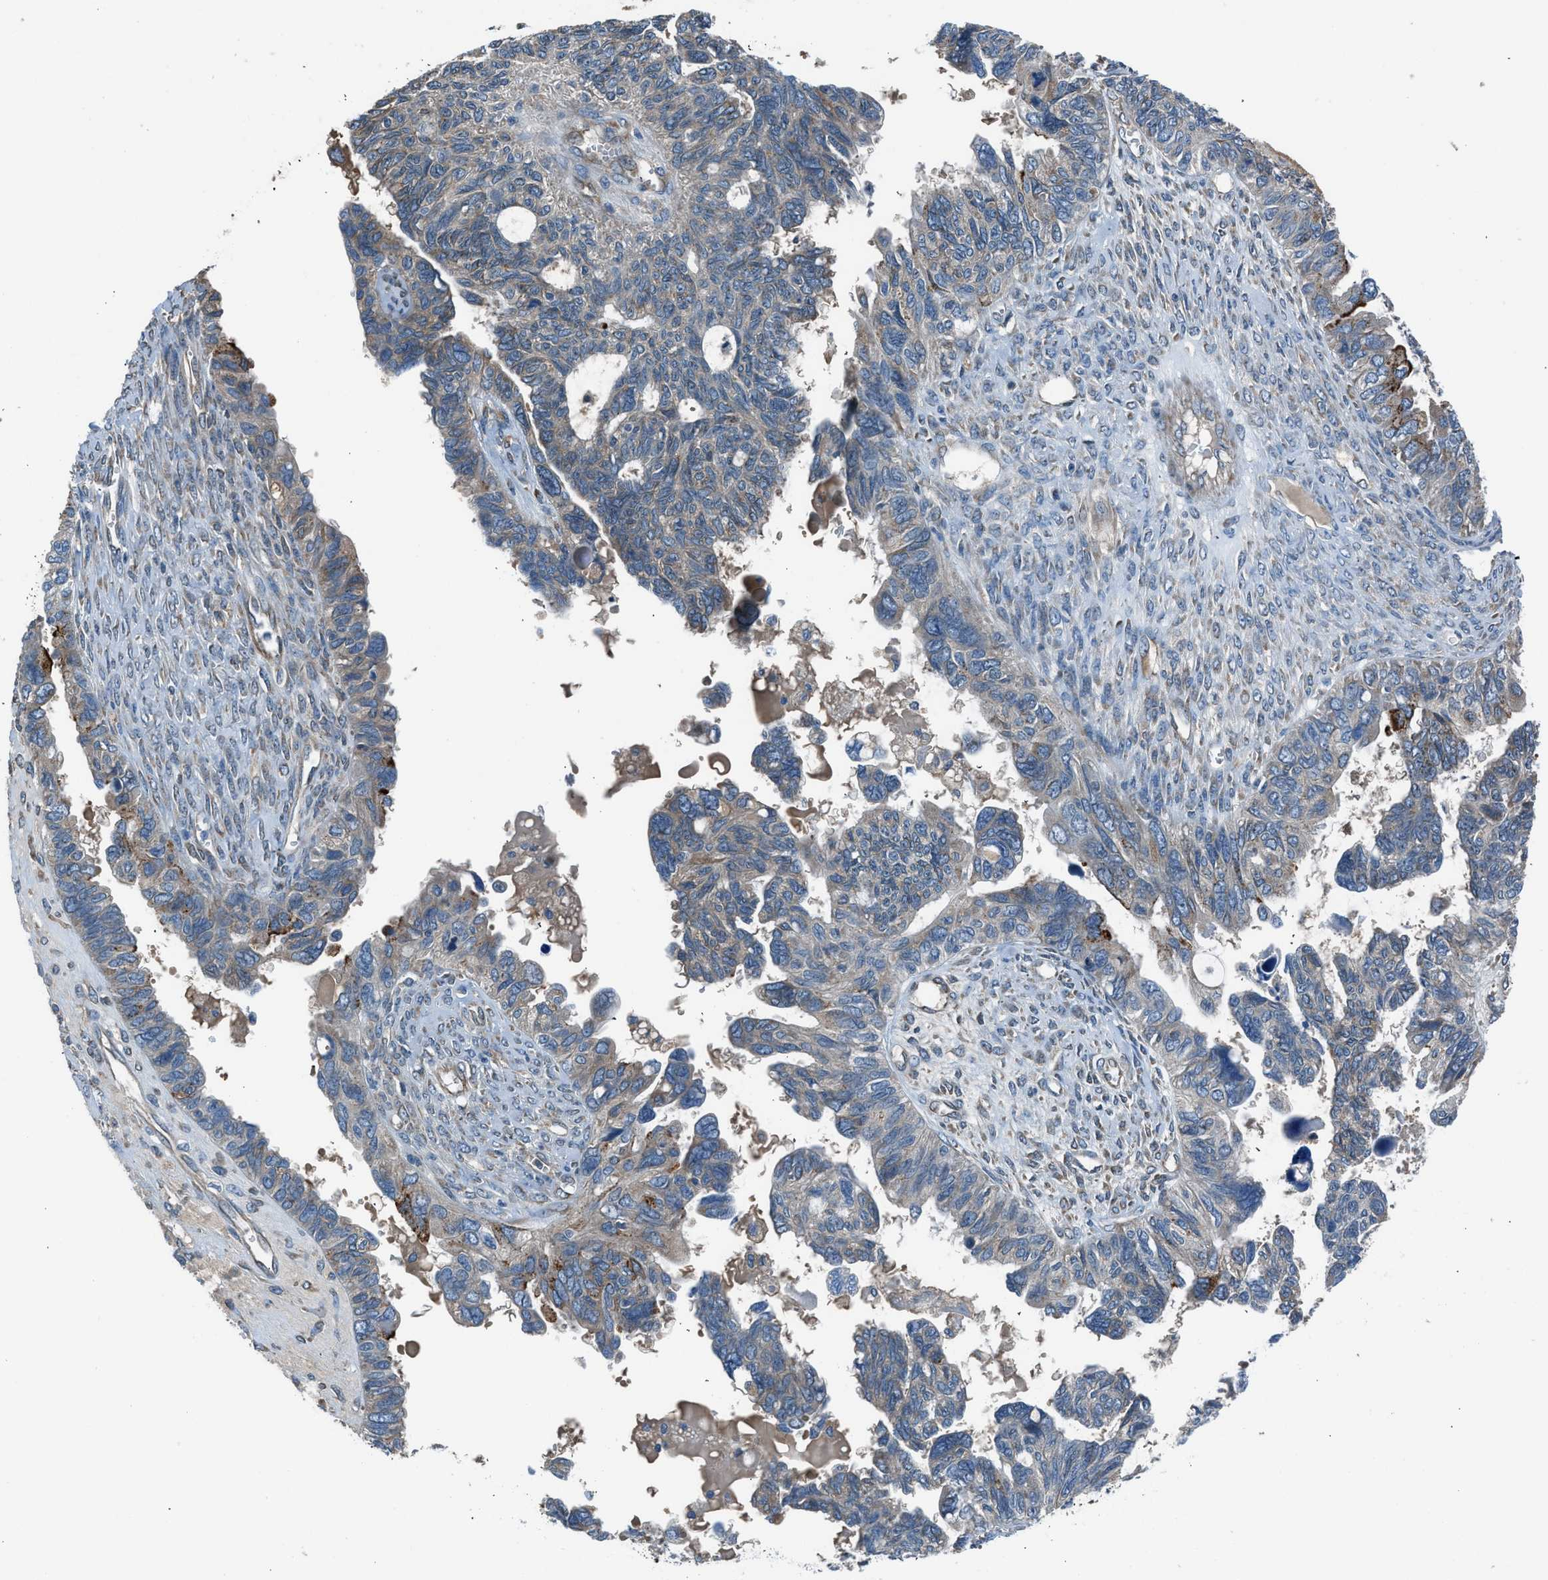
{"staining": {"intensity": "weak", "quantity": "<25%", "location": "cytoplasmic/membranous"}, "tissue": "ovarian cancer", "cell_type": "Tumor cells", "image_type": "cancer", "snomed": [{"axis": "morphology", "description": "Cystadenocarcinoma, serous, NOS"}, {"axis": "topography", "description": "Ovary"}], "caption": "Serous cystadenocarcinoma (ovarian) stained for a protein using IHC shows no positivity tumor cells.", "gene": "LMBR1", "patient": {"sex": "female", "age": 79}}